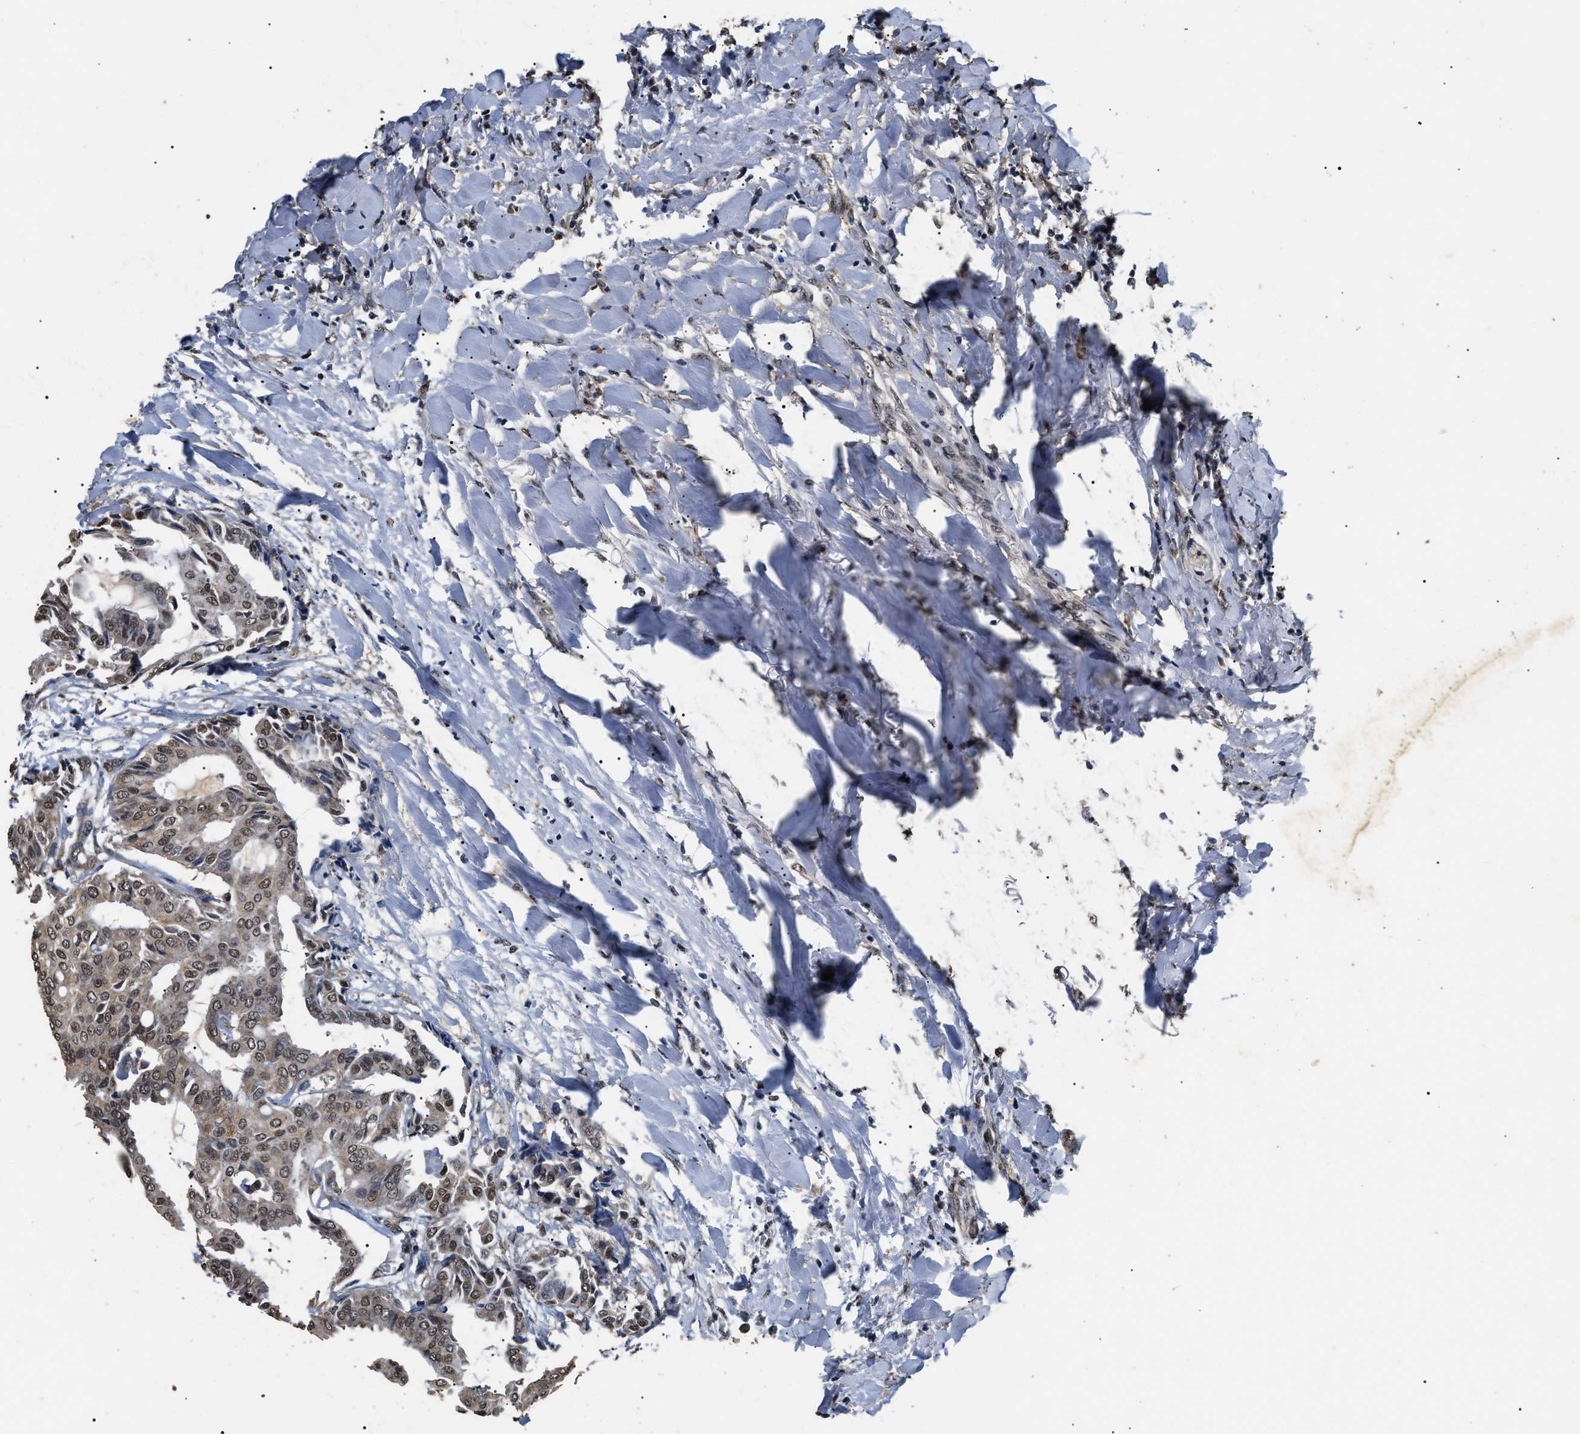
{"staining": {"intensity": "weak", "quantity": ">75%", "location": "cytoplasmic/membranous,nuclear"}, "tissue": "head and neck cancer", "cell_type": "Tumor cells", "image_type": "cancer", "snomed": [{"axis": "morphology", "description": "Adenocarcinoma, NOS"}, {"axis": "topography", "description": "Salivary gland"}, {"axis": "topography", "description": "Head-Neck"}], "caption": "Protein expression analysis of human adenocarcinoma (head and neck) reveals weak cytoplasmic/membranous and nuclear positivity in about >75% of tumor cells. (DAB IHC, brown staining for protein, blue staining for nuclei).", "gene": "ANP32E", "patient": {"sex": "female", "age": 59}}